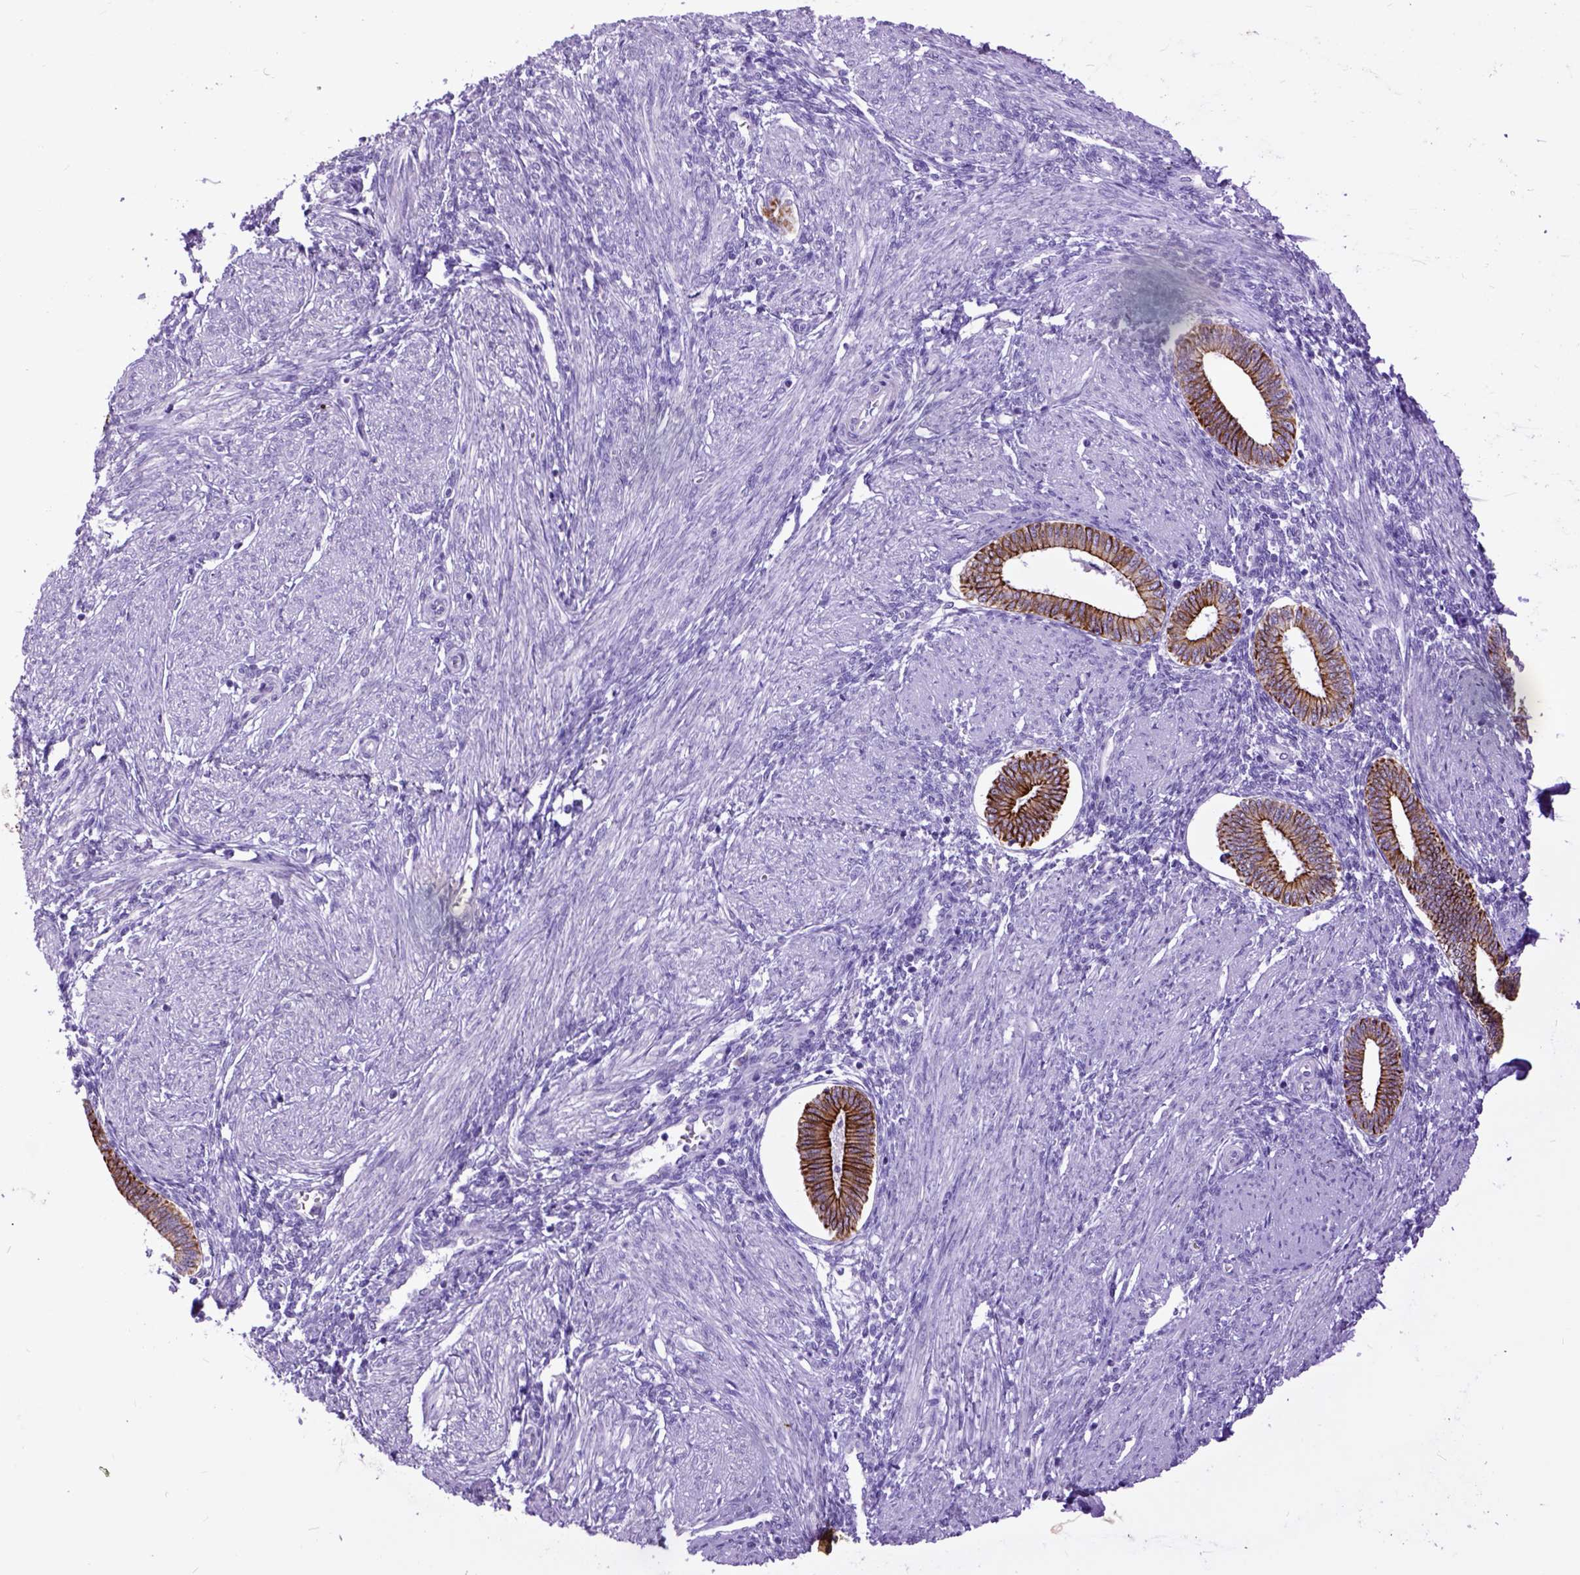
{"staining": {"intensity": "negative", "quantity": "none", "location": "none"}, "tissue": "endometrium", "cell_type": "Cells in endometrial stroma", "image_type": "normal", "snomed": [{"axis": "morphology", "description": "Normal tissue, NOS"}, {"axis": "topography", "description": "Endometrium"}], "caption": "An immunohistochemistry (IHC) micrograph of benign endometrium is shown. There is no staining in cells in endometrial stroma of endometrium.", "gene": "RAB25", "patient": {"sex": "female", "age": 42}}